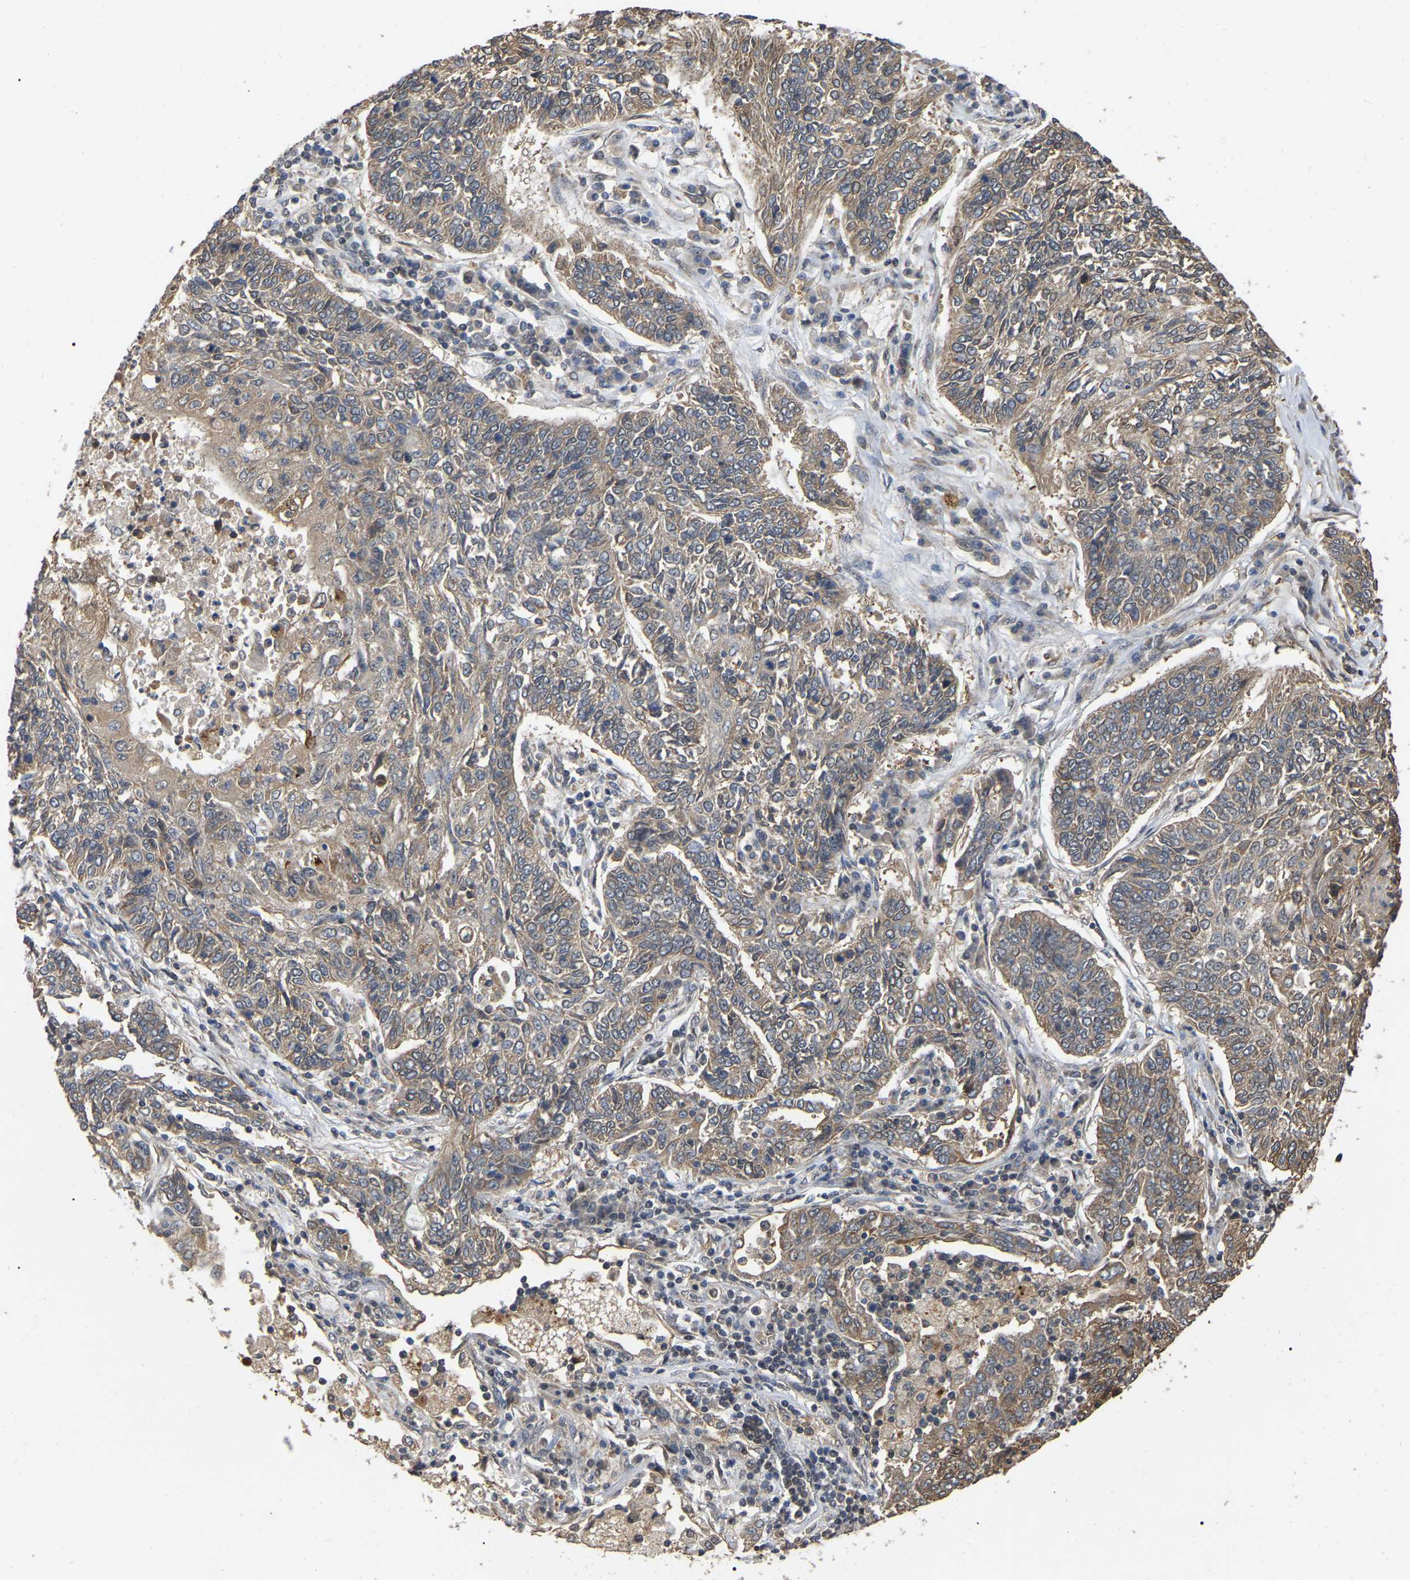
{"staining": {"intensity": "weak", "quantity": "25%-75%", "location": "cytoplasmic/membranous"}, "tissue": "lung cancer", "cell_type": "Tumor cells", "image_type": "cancer", "snomed": [{"axis": "morphology", "description": "Normal tissue, NOS"}, {"axis": "morphology", "description": "Squamous cell carcinoma, NOS"}, {"axis": "topography", "description": "Cartilage tissue"}, {"axis": "topography", "description": "Bronchus"}, {"axis": "topography", "description": "Lung"}], "caption": "Lung cancer (squamous cell carcinoma) stained with DAB immunohistochemistry (IHC) displays low levels of weak cytoplasmic/membranous staining in about 25%-75% of tumor cells.", "gene": "FAM219A", "patient": {"sex": "female", "age": 49}}